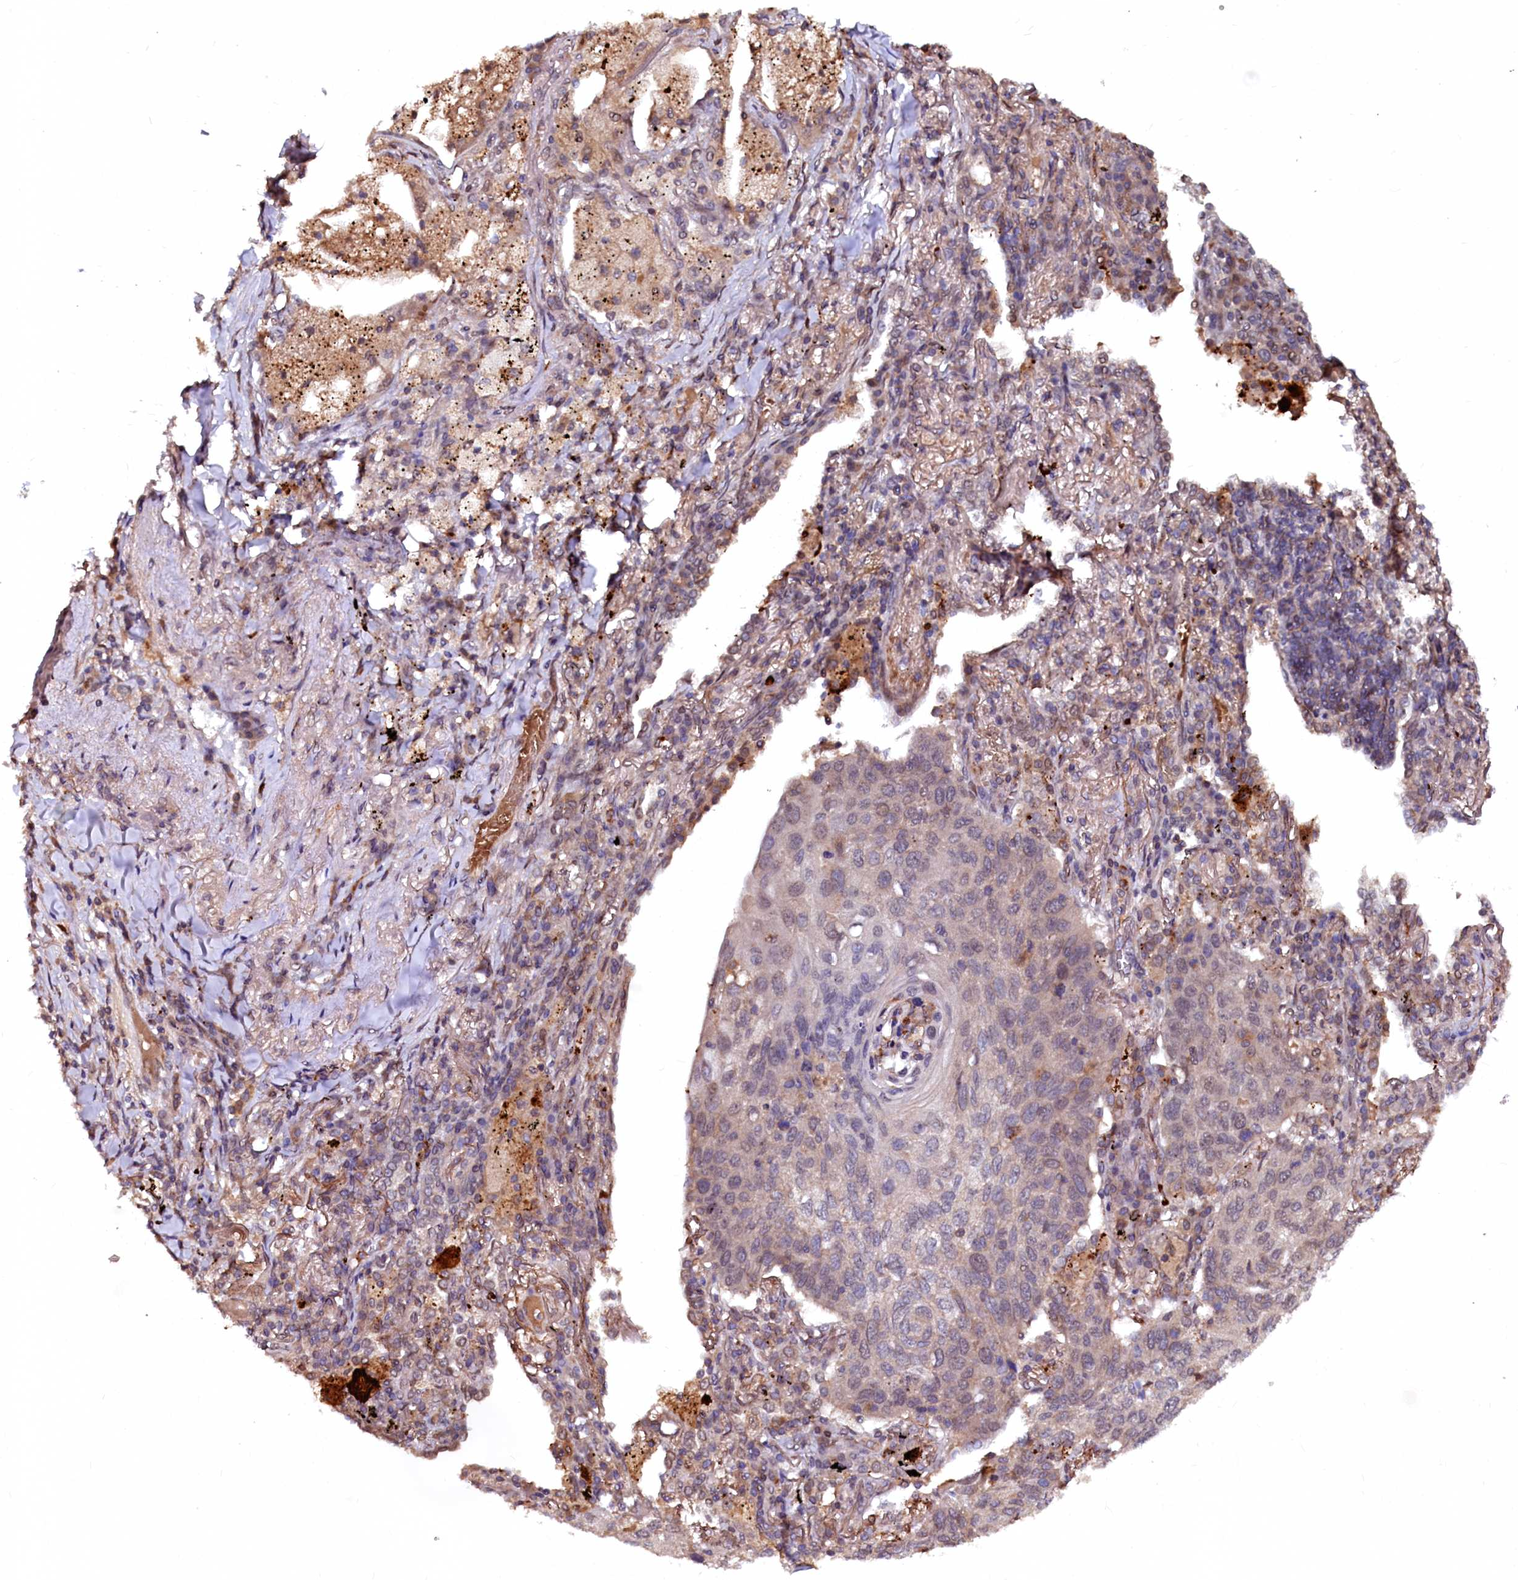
{"staining": {"intensity": "weak", "quantity": "<25%", "location": "cytoplasmic/membranous"}, "tissue": "lung cancer", "cell_type": "Tumor cells", "image_type": "cancer", "snomed": [{"axis": "morphology", "description": "Squamous cell carcinoma, NOS"}, {"axis": "topography", "description": "Lung"}], "caption": "Immunohistochemistry micrograph of neoplastic tissue: human lung cancer (squamous cell carcinoma) stained with DAB (3,3'-diaminobenzidine) reveals no significant protein positivity in tumor cells. (DAB immunohistochemistry, high magnification).", "gene": "N4BP1", "patient": {"sex": "female", "age": 63}}